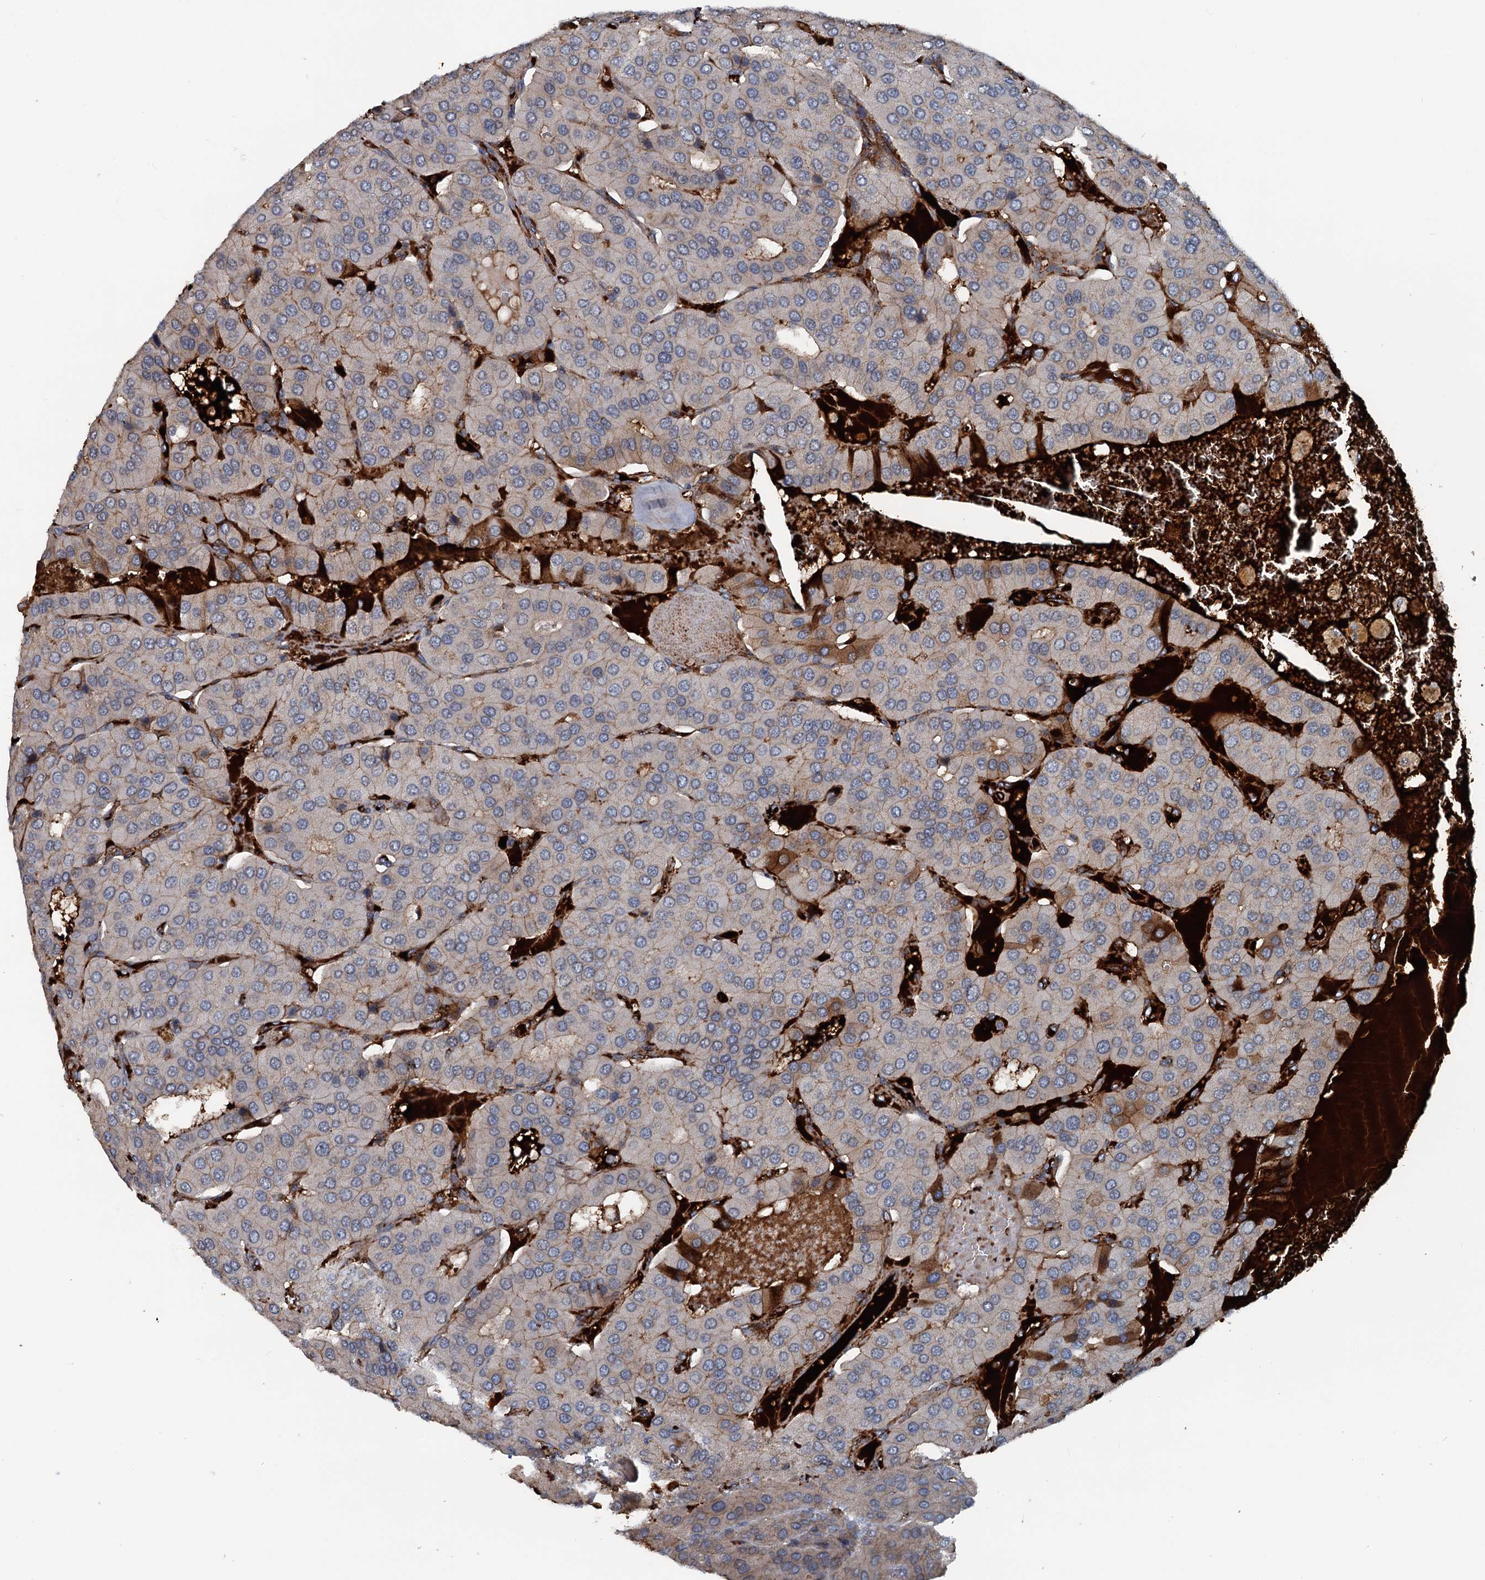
{"staining": {"intensity": "weak", "quantity": "25%-75%", "location": "cytoplasmic/membranous"}, "tissue": "parathyroid gland", "cell_type": "Glandular cells", "image_type": "normal", "snomed": [{"axis": "morphology", "description": "Normal tissue, NOS"}, {"axis": "morphology", "description": "Adenoma, NOS"}, {"axis": "topography", "description": "Parathyroid gland"}], "caption": "Weak cytoplasmic/membranous positivity is seen in approximately 25%-75% of glandular cells in benign parathyroid gland. (Brightfield microscopy of DAB IHC at high magnification).", "gene": "TEDC1", "patient": {"sex": "female", "age": 86}}